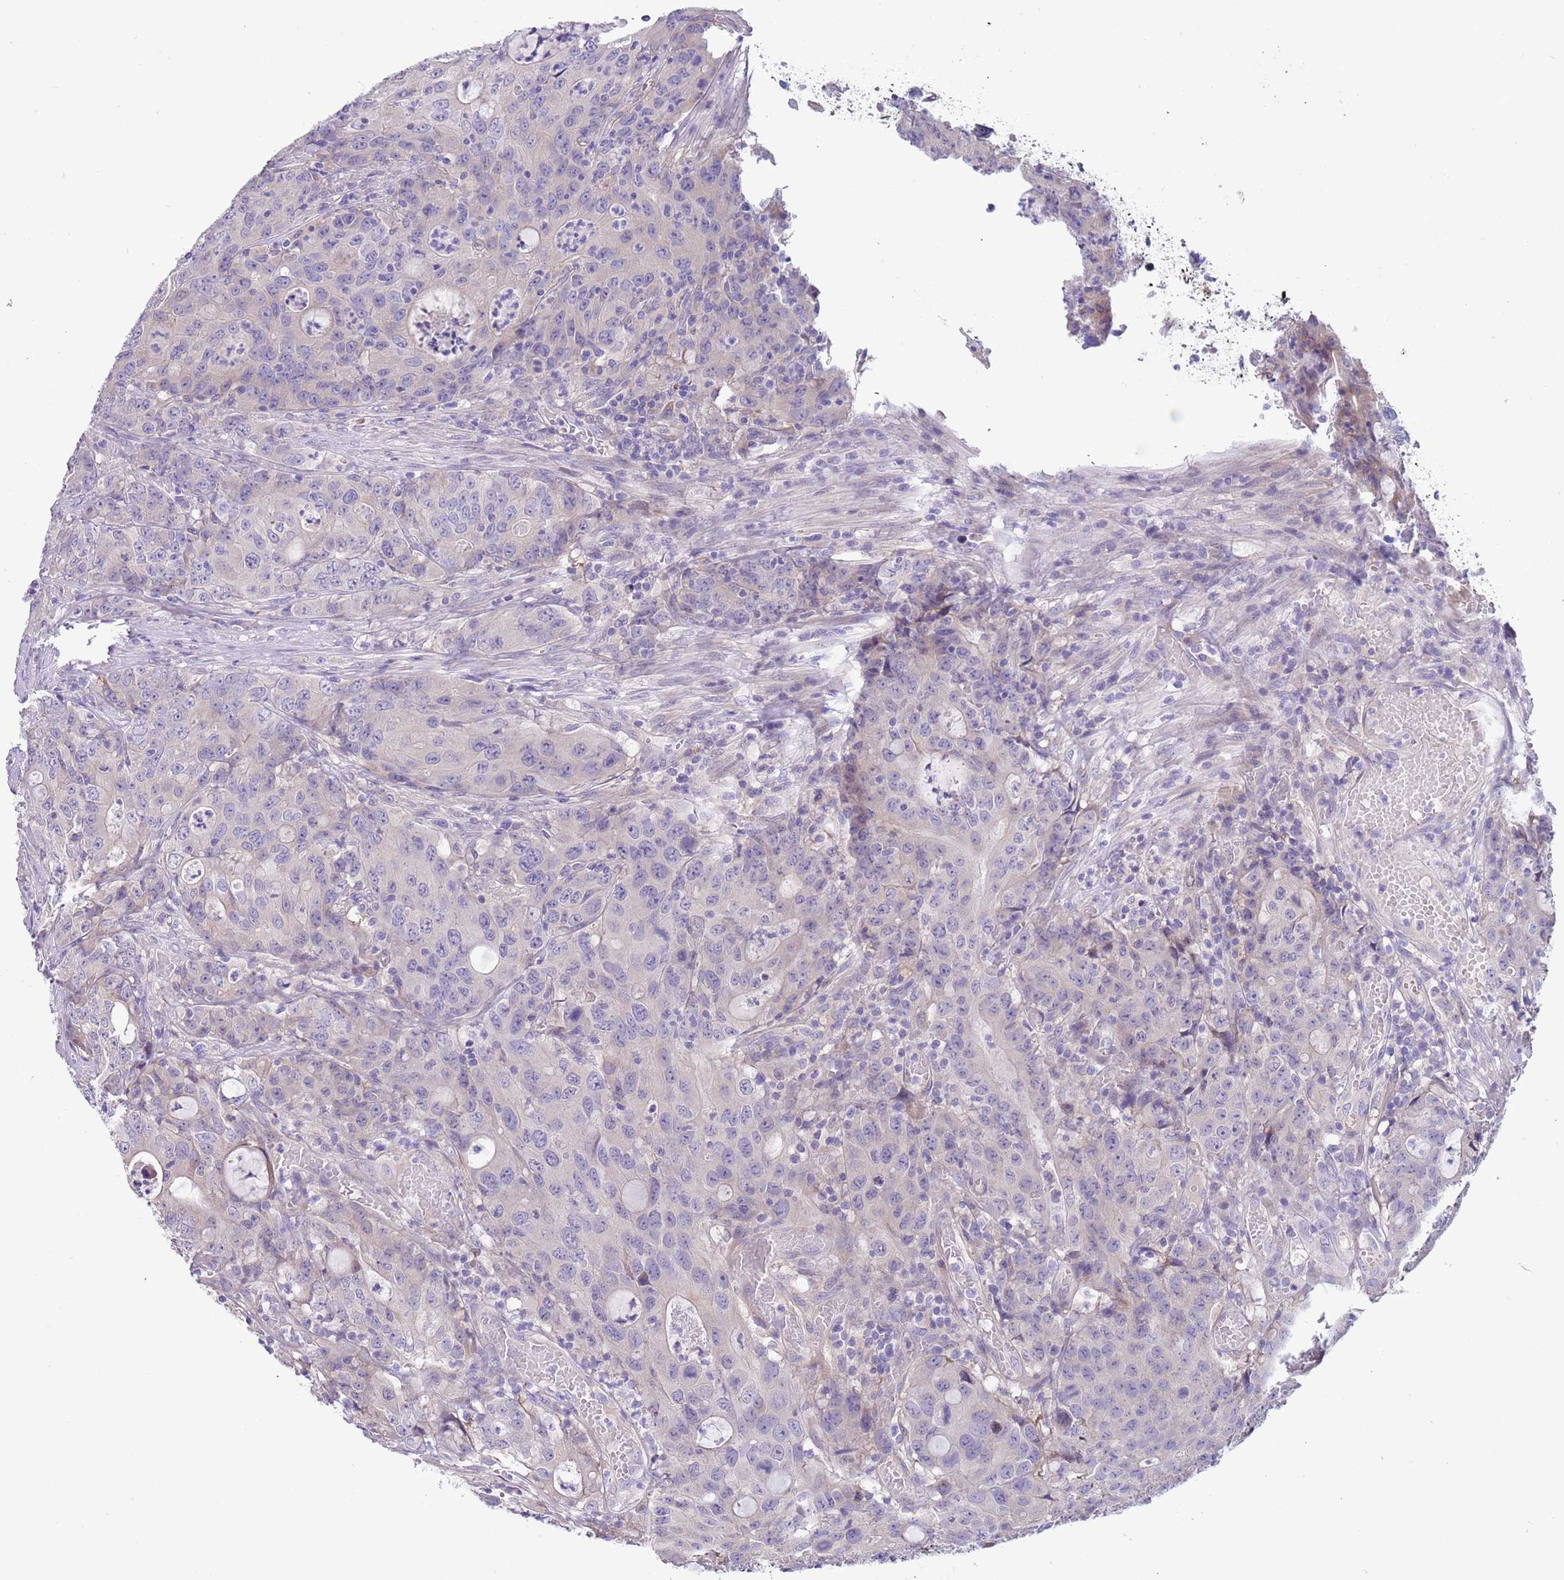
{"staining": {"intensity": "negative", "quantity": "none", "location": "none"}, "tissue": "colorectal cancer", "cell_type": "Tumor cells", "image_type": "cancer", "snomed": [{"axis": "morphology", "description": "Adenocarcinoma, NOS"}, {"axis": "topography", "description": "Colon"}], "caption": "The photomicrograph shows no staining of tumor cells in colorectal adenocarcinoma.", "gene": "CABYR", "patient": {"sex": "male", "age": 83}}